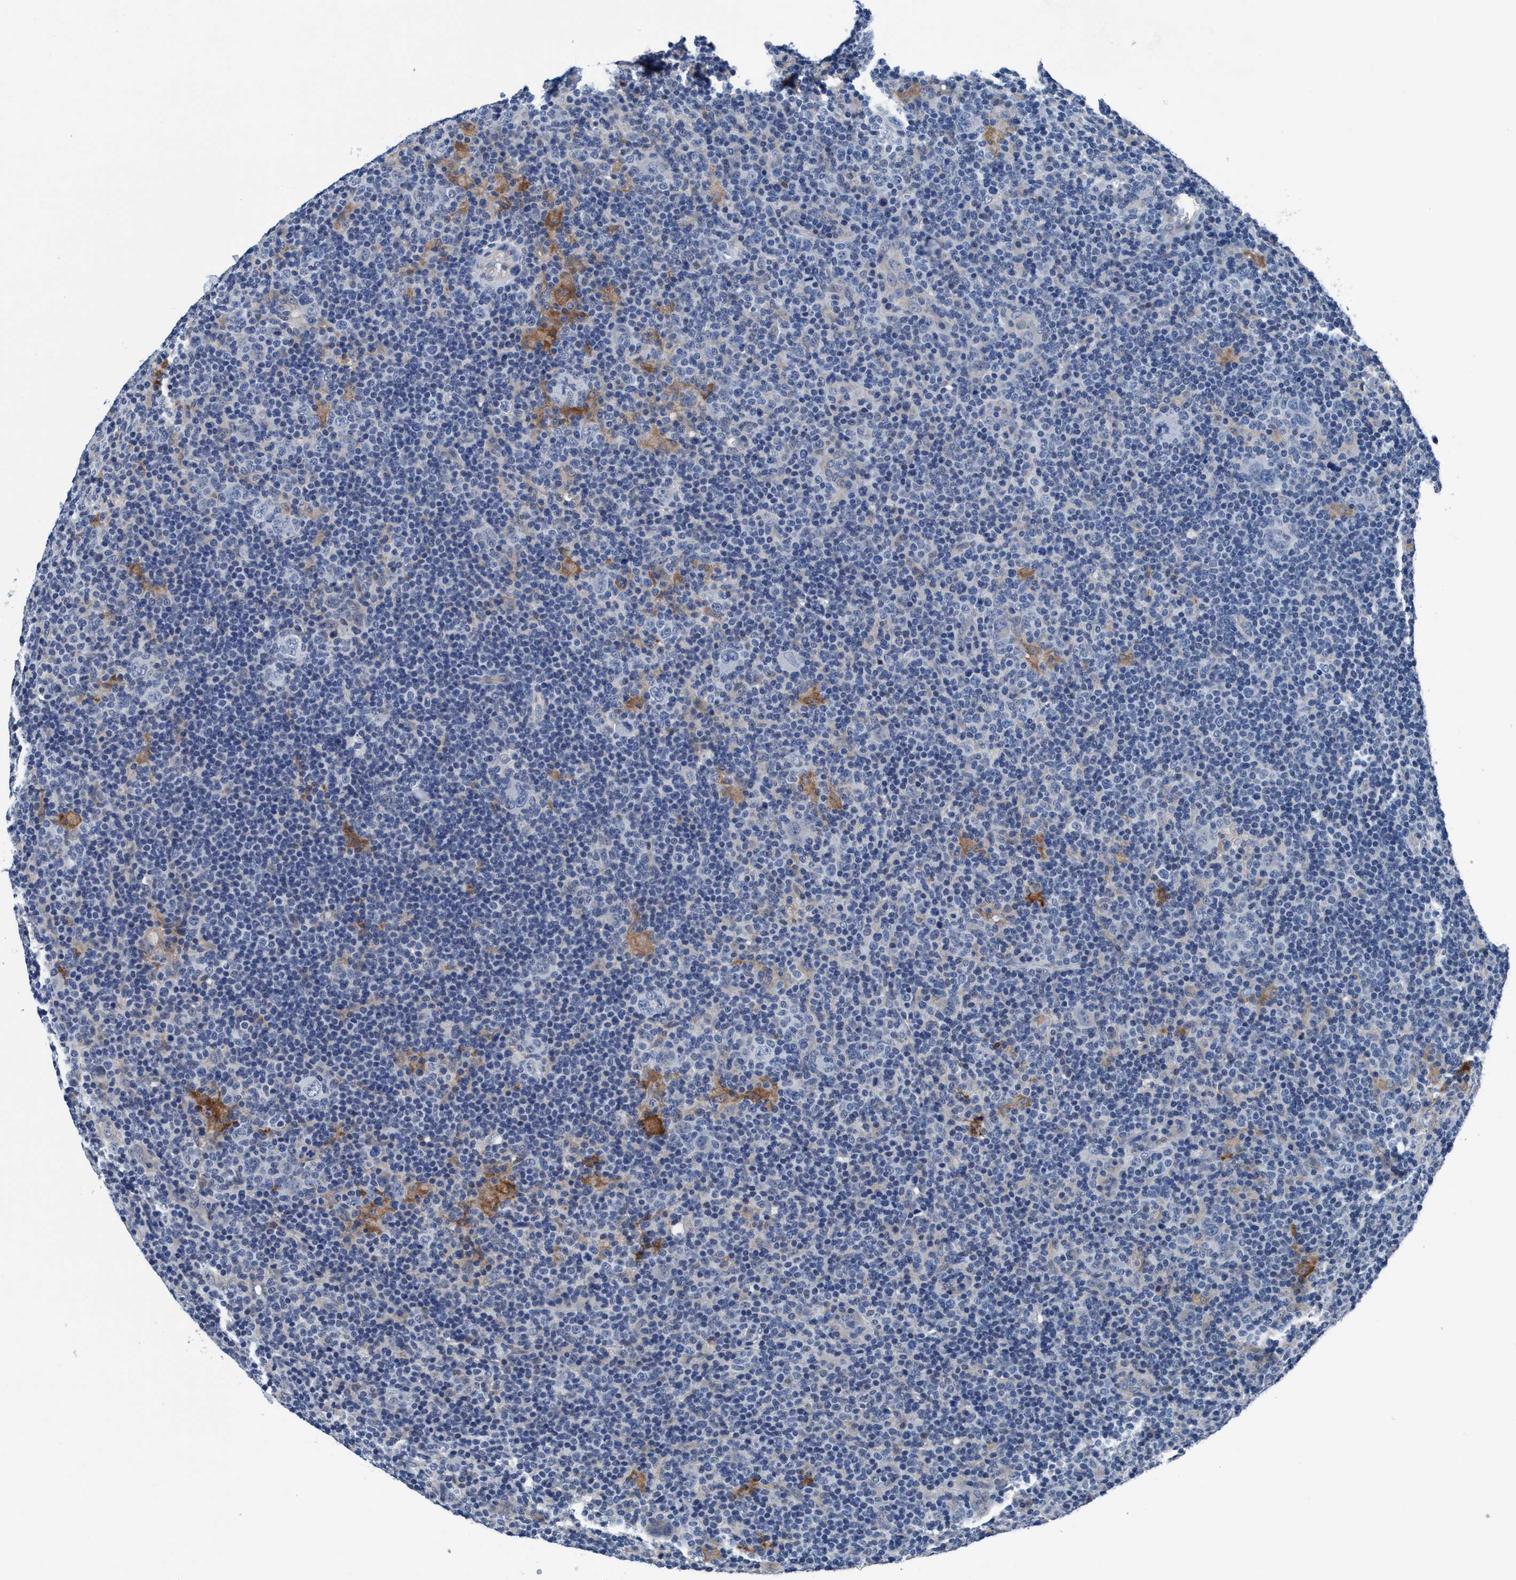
{"staining": {"intensity": "negative", "quantity": "none", "location": "none"}, "tissue": "lymphoma", "cell_type": "Tumor cells", "image_type": "cancer", "snomed": [{"axis": "morphology", "description": "Hodgkin's disease, NOS"}, {"axis": "topography", "description": "Lymph node"}], "caption": "IHC of Hodgkin's disease shows no expression in tumor cells.", "gene": "TMEM94", "patient": {"sex": "female", "age": 57}}